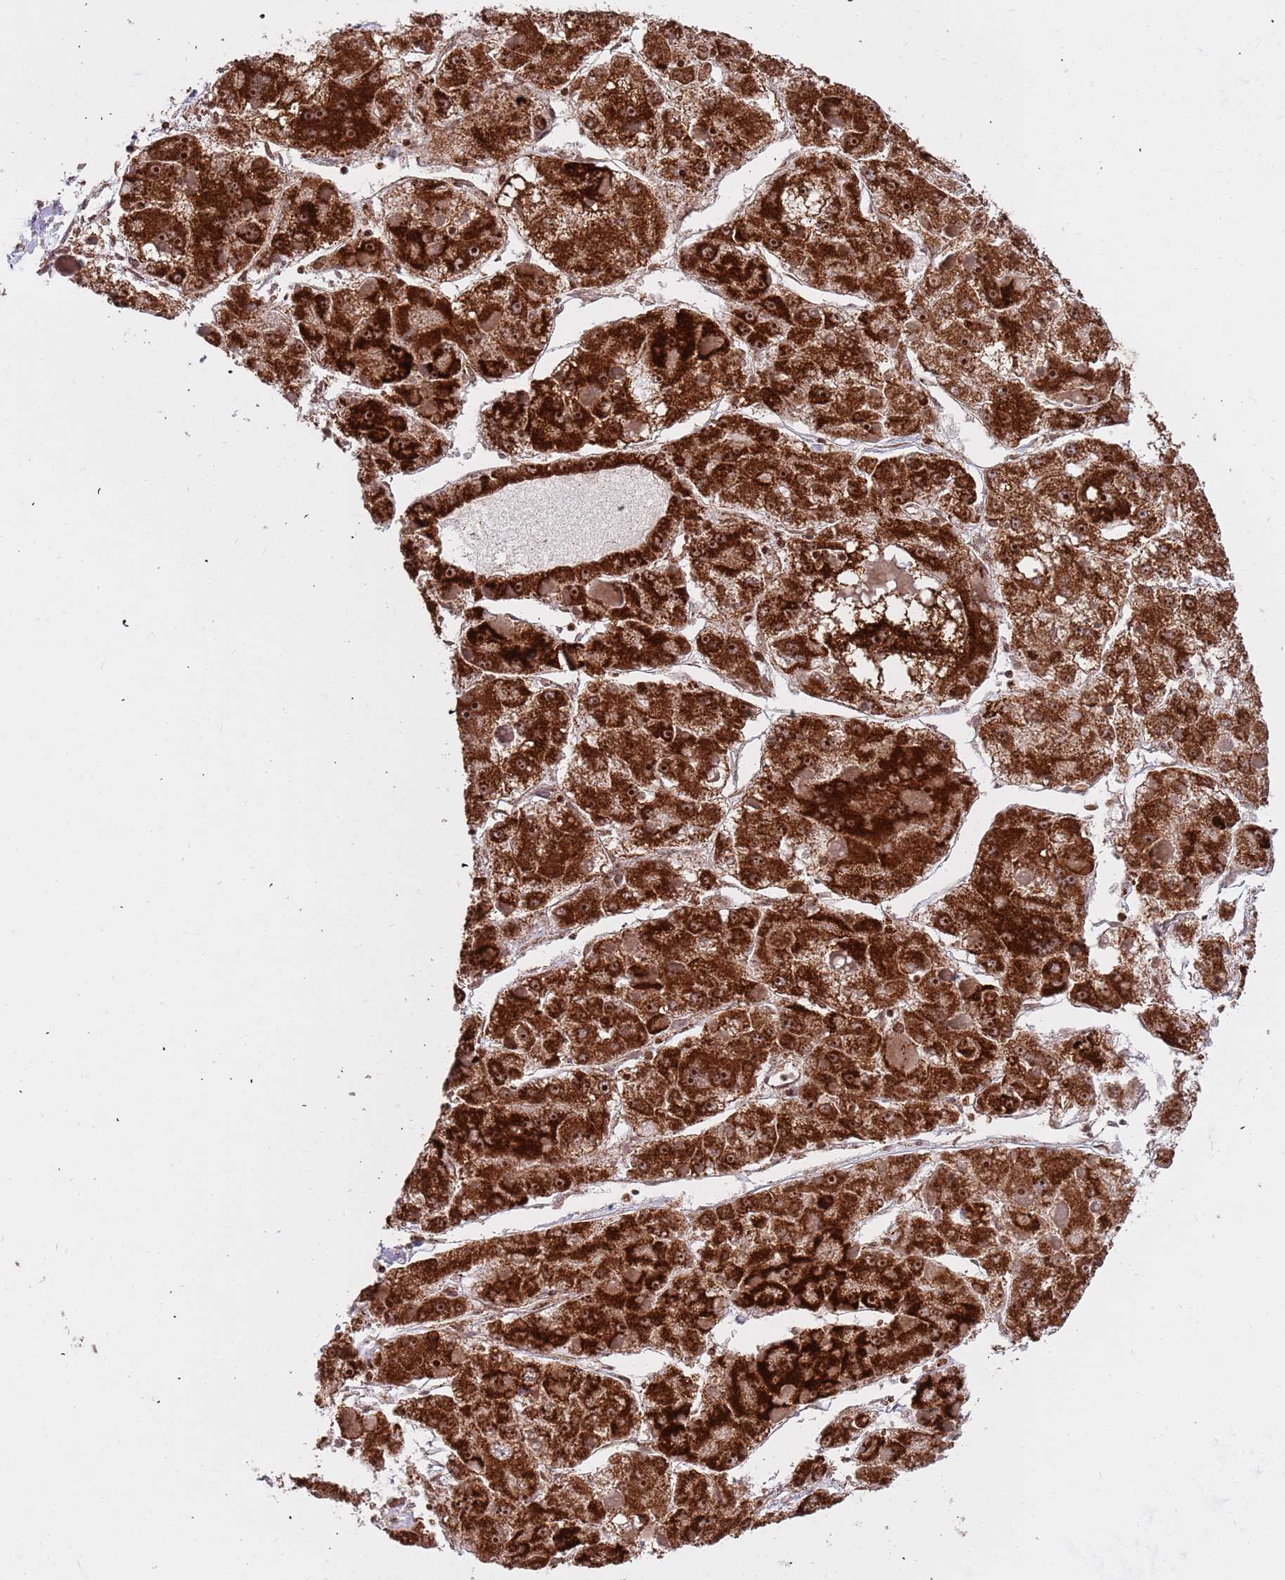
{"staining": {"intensity": "strong", "quantity": ">75%", "location": "cytoplasmic/membranous,nuclear"}, "tissue": "liver cancer", "cell_type": "Tumor cells", "image_type": "cancer", "snomed": [{"axis": "morphology", "description": "Carcinoma, Hepatocellular, NOS"}, {"axis": "topography", "description": "Liver"}], "caption": "This is an image of immunohistochemistry staining of liver cancer, which shows strong positivity in the cytoplasmic/membranous and nuclear of tumor cells.", "gene": "DCHS1", "patient": {"sex": "female", "age": 73}}